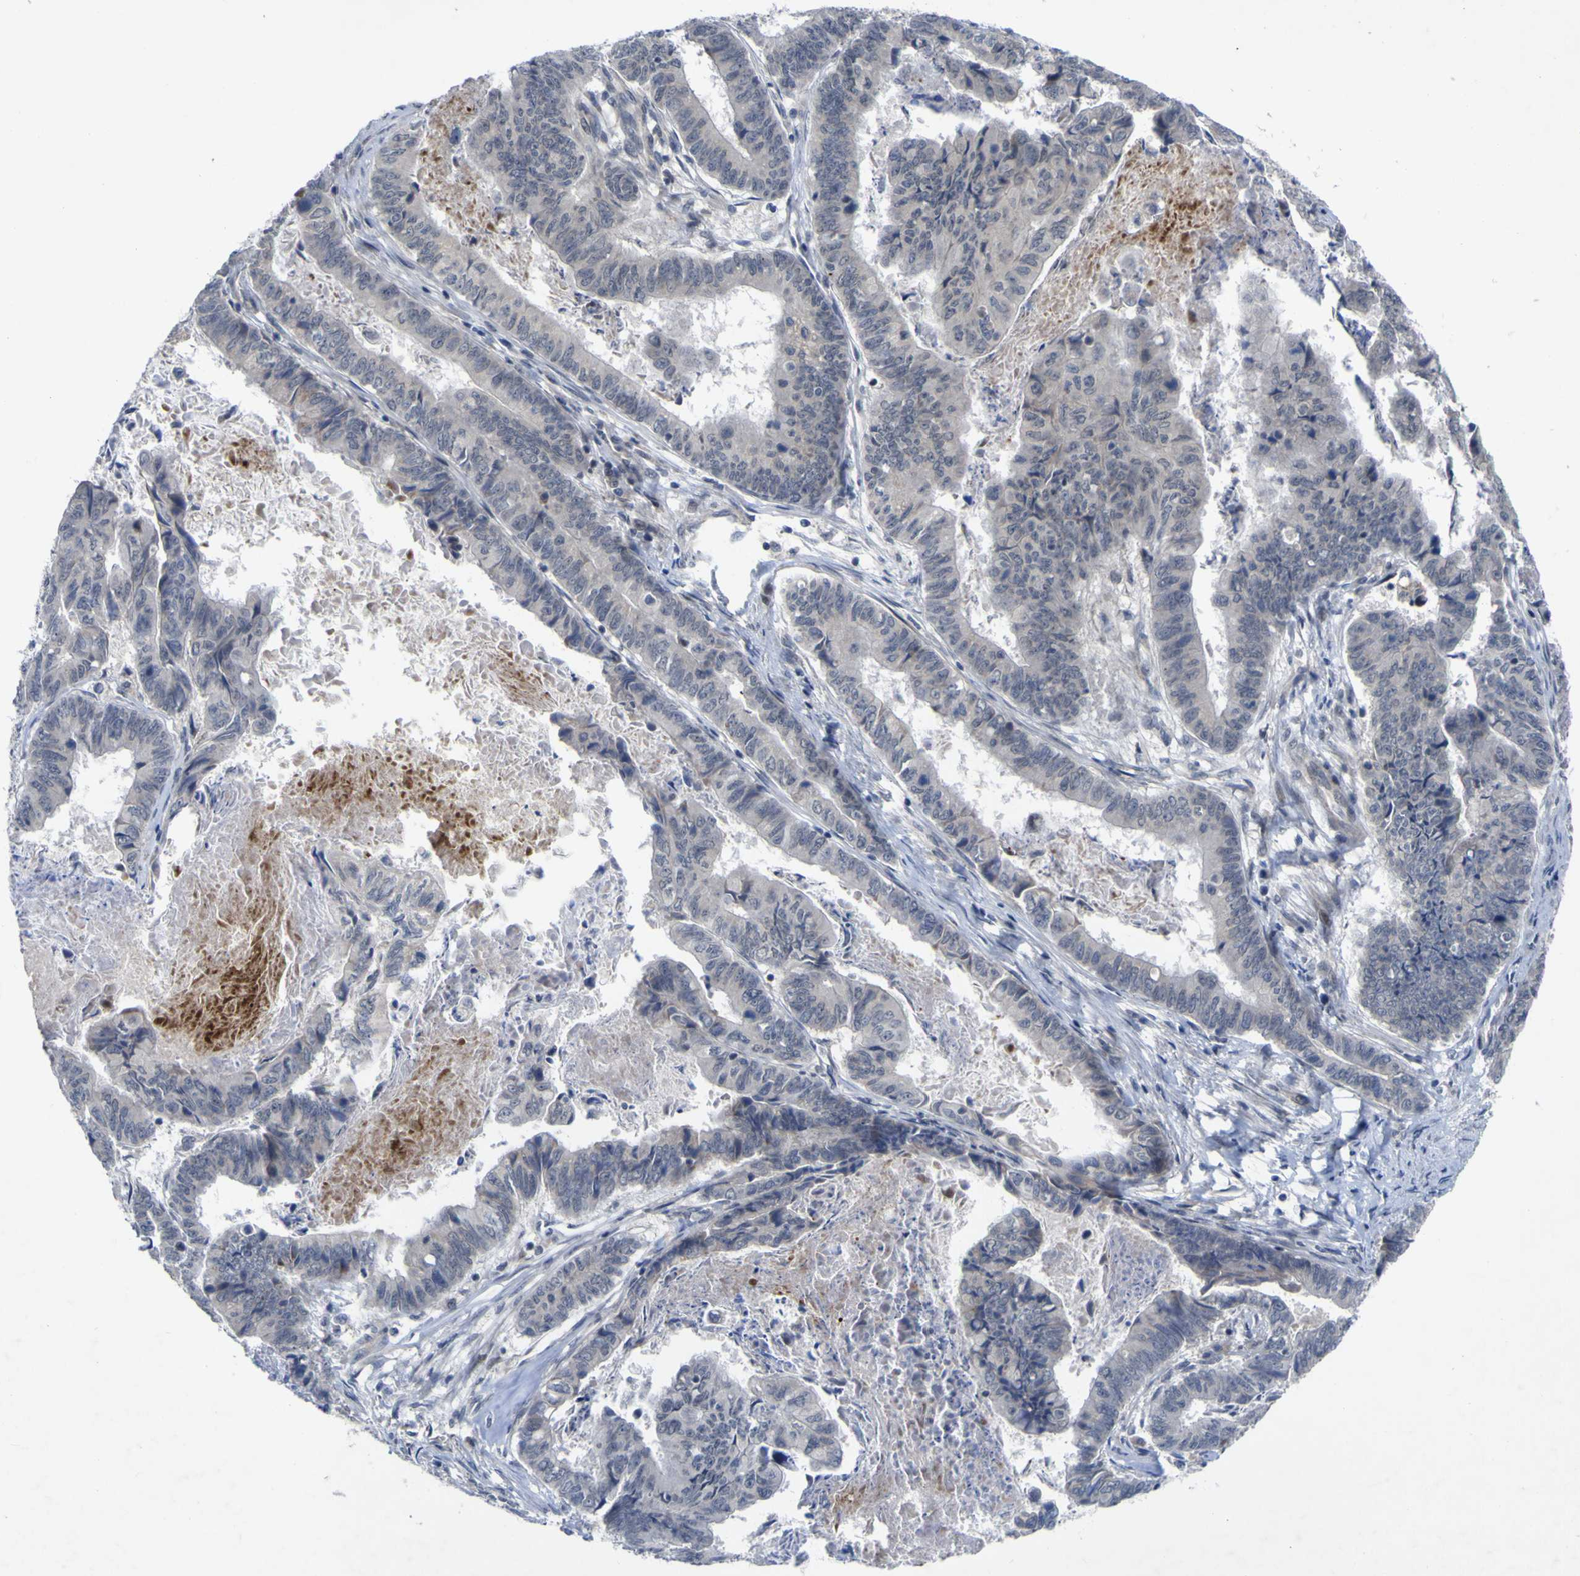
{"staining": {"intensity": "negative", "quantity": "none", "location": "none"}, "tissue": "stomach cancer", "cell_type": "Tumor cells", "image_type": "cancer", "snomed": [{"axis": "morphology", "description": "Adenocarcinoma, NOS"}, {"axis": "topography", "description": "Stomach, lower"}], "caption": "A micrograph of human stomach adenocarcinoma is negative for staining in tumor cells. (DAB IHC, high magnification).", "gene": "NAV1", "patient": {"sex": "male", "age": 77}}